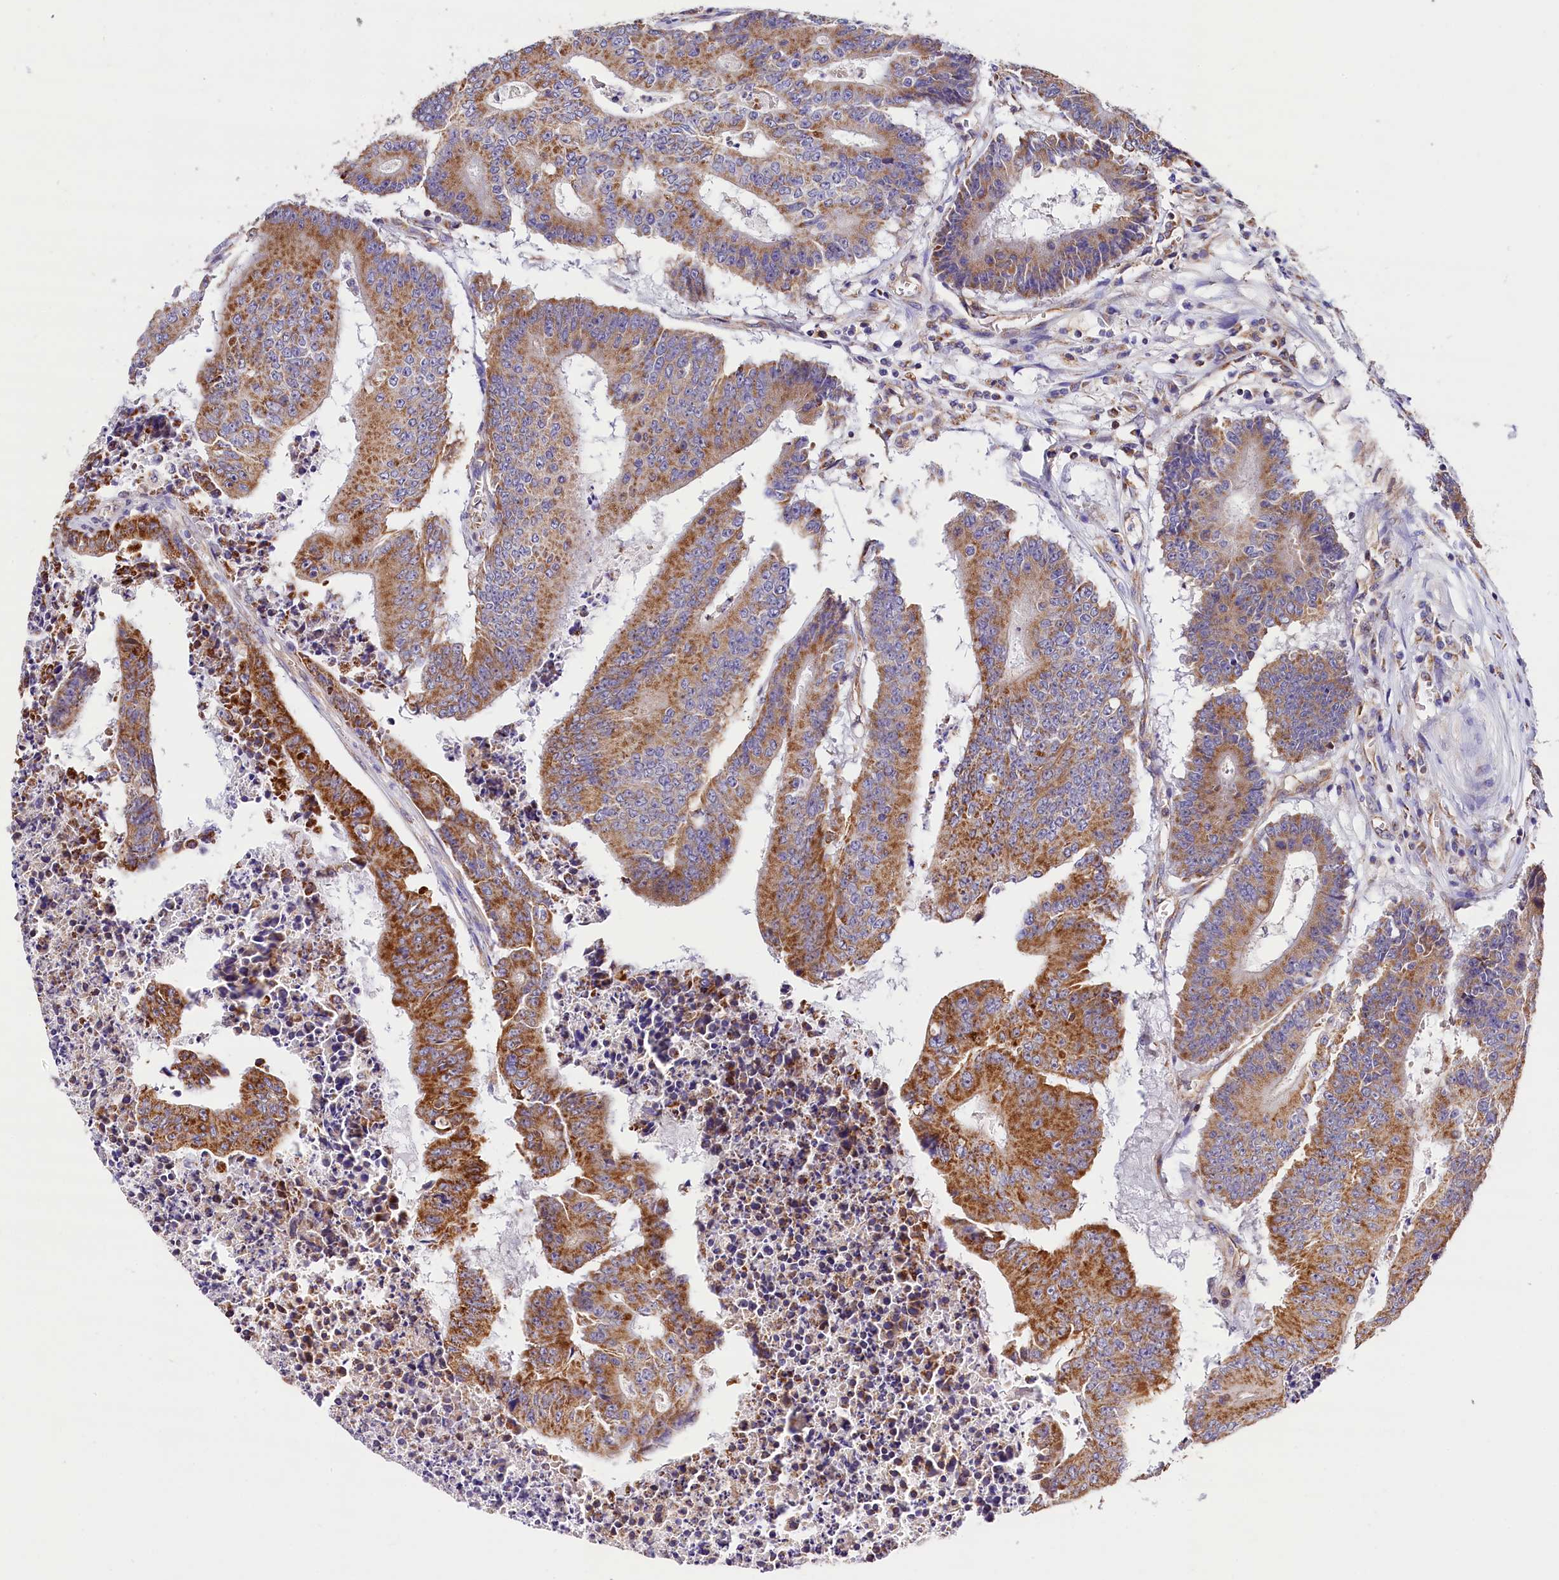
{"staining": {"intensity": "moderate", "quantity": ">75%", "location": "cytoplasmic/membranous"}, "tissue": "colorectal cancer", "cell_type": "Tumor cells", "image_type": "cancer", "snomed": [{"axis": "morphology", "description": "Adenocarcinoma, NOS"}, {"axis": "topography", "description": "Colon"}], "caption": "IHC histopathology image of human colorectal adenocarcinoma stained for a protein (brown), which reveals medium levels of moderate cytoplasmic/membranous expression in about >75% of tumor cells.", "gene": "ACAA2", "patient": {"sex": "male", "age": 87}}